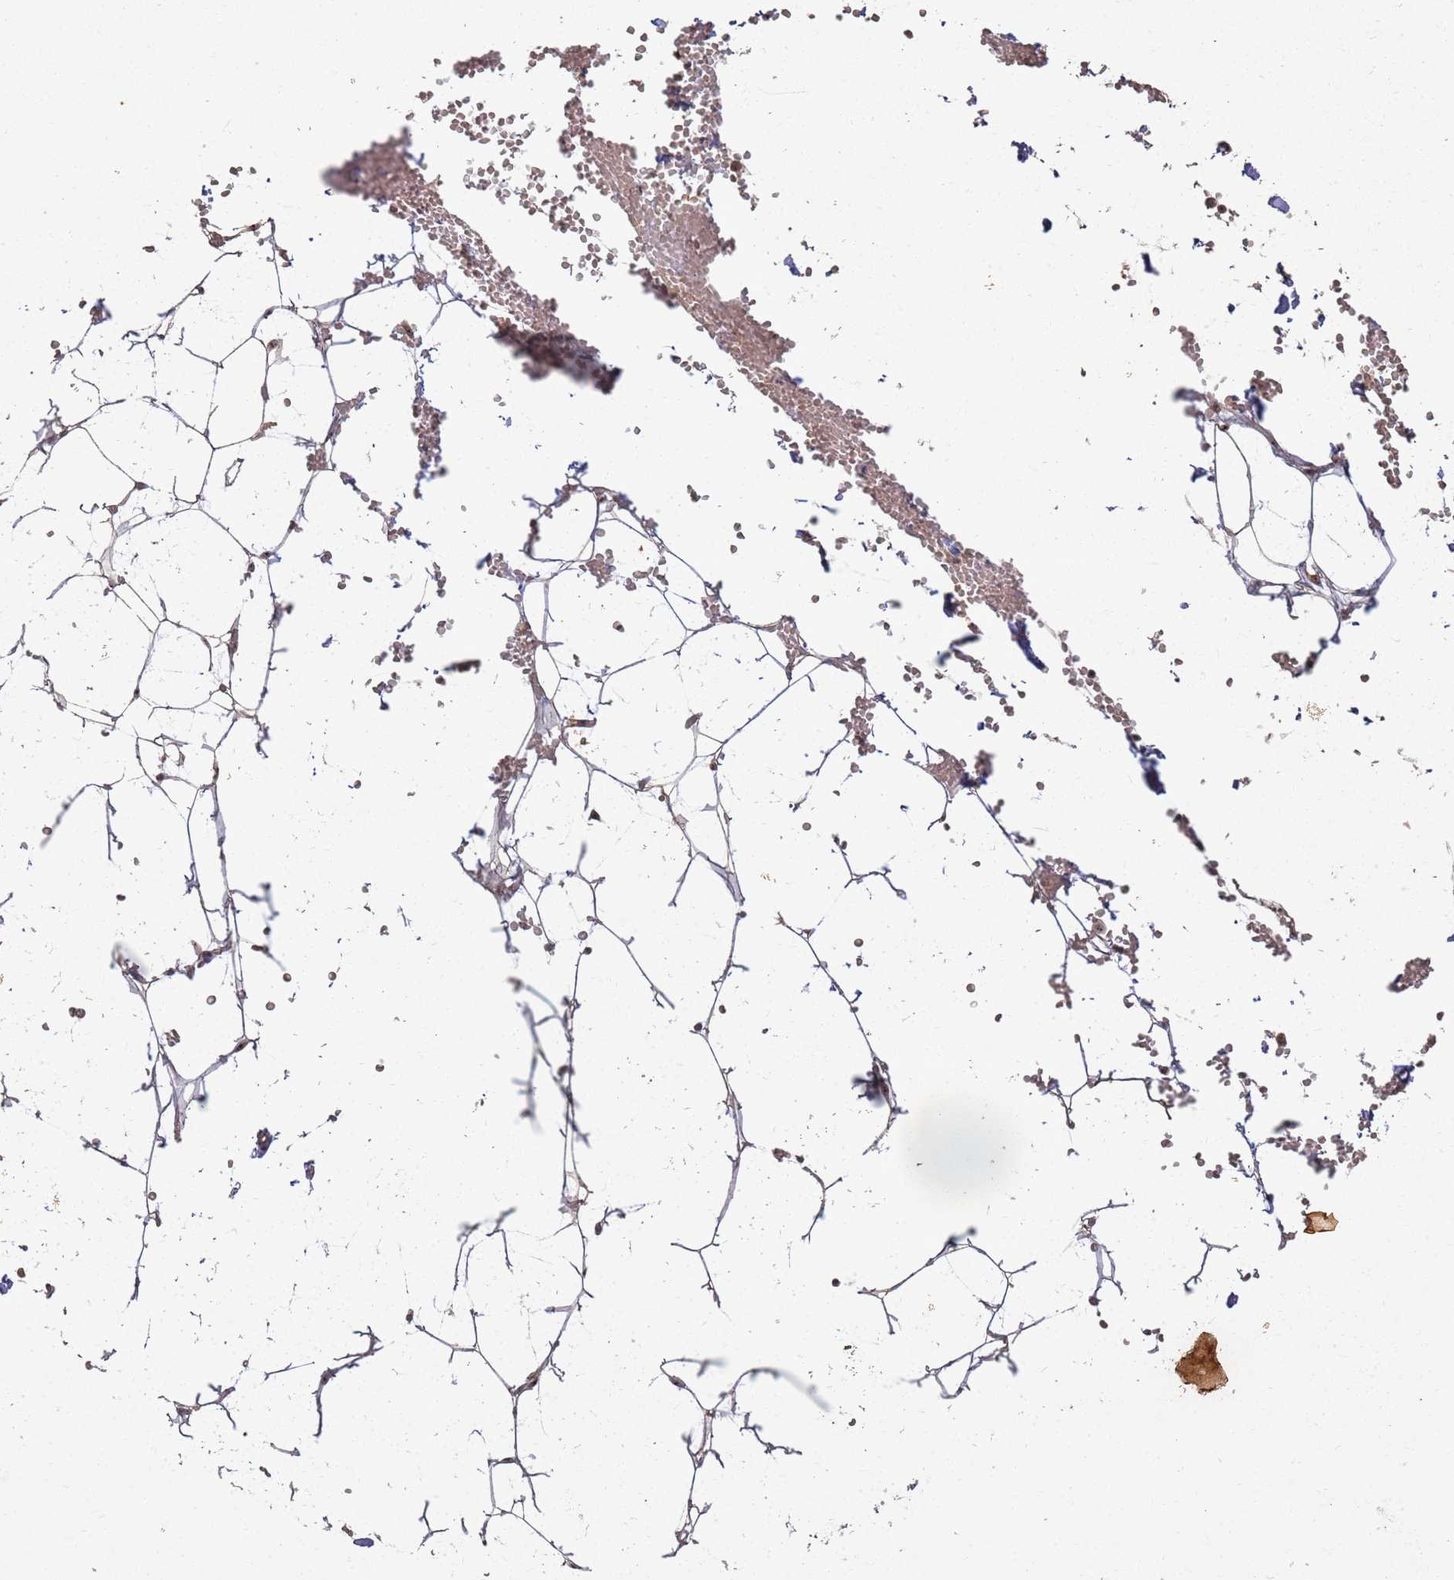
{"staining": {"intensity": "moderate", "quantity": ">75%", "location": "cytoplasmic/membranous"}, "tissue": "adipose tissue", "cell_type": "Adipocytes", "image_type": "normal", "snomed": [{"axis": "morphology", "description": "Normal tissue, NOS"}, {"axis": "topography", "description": "Breast"}], "caption": "Immunohistochemistry micrograph of benign adipose tissue: adipose tissue stained using IHC shows medium levels of moderate protein expression localized specifically in the cytoplasmic/membranous of adipocytes, appearing as a cytoplasmic/membranous brown color.", "gene": "UTP11", "patient": {"sex": "female", "age": 23}}